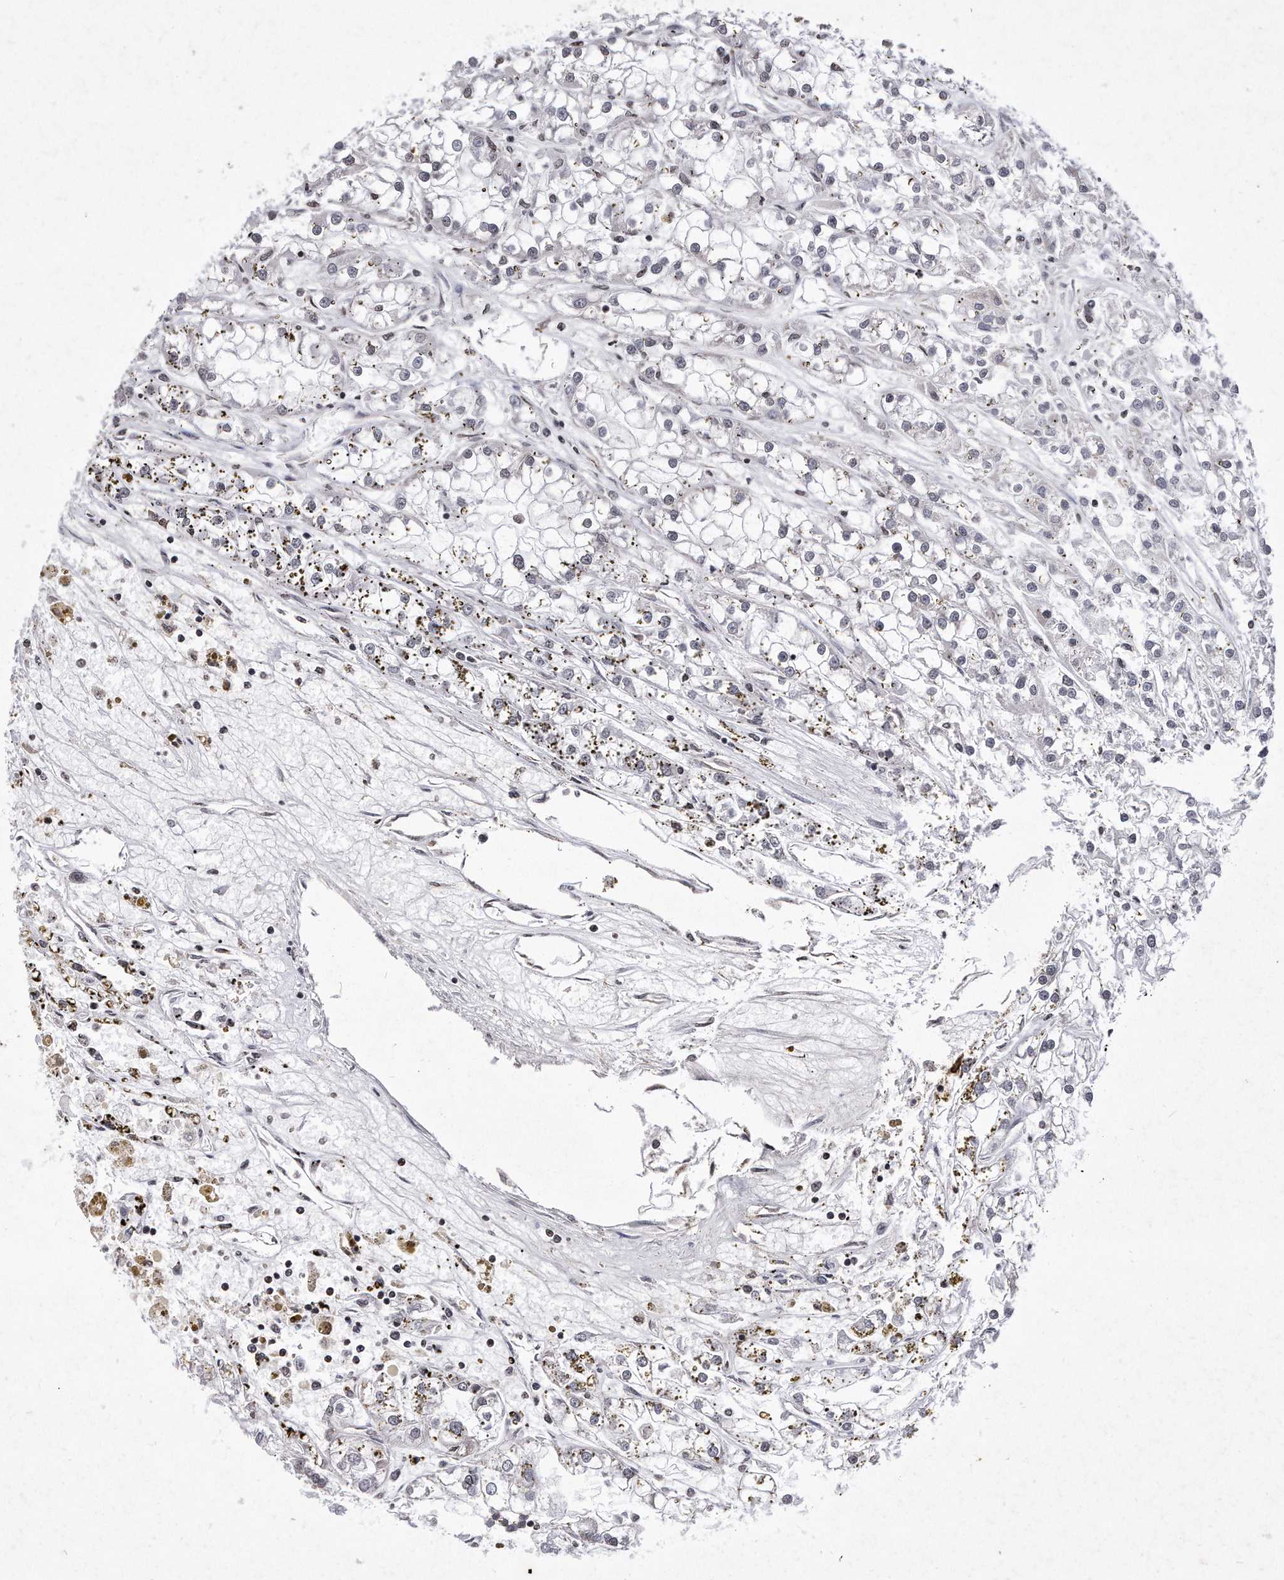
{"staining": {"intensity": "negative", "quantity": "none", "location": "none"}, "tissue": "renal cancer", "cell_type": "Tumor cells", "image_type": "cancer", "snomed": [{"axis": "morphology", "description": "Adenocarcinoma, NOS"}, {"axis": "topography", "description": "Kidney"}], "caption": "High magnification brightfield microscopy of renal adenocarcinoma stained with DAB (brown) and counterstained with hematoxylin (blue): tumor cells show no significant expression.", "gene": "DAB1", "patient": {"sex": "female", "age": 52}}